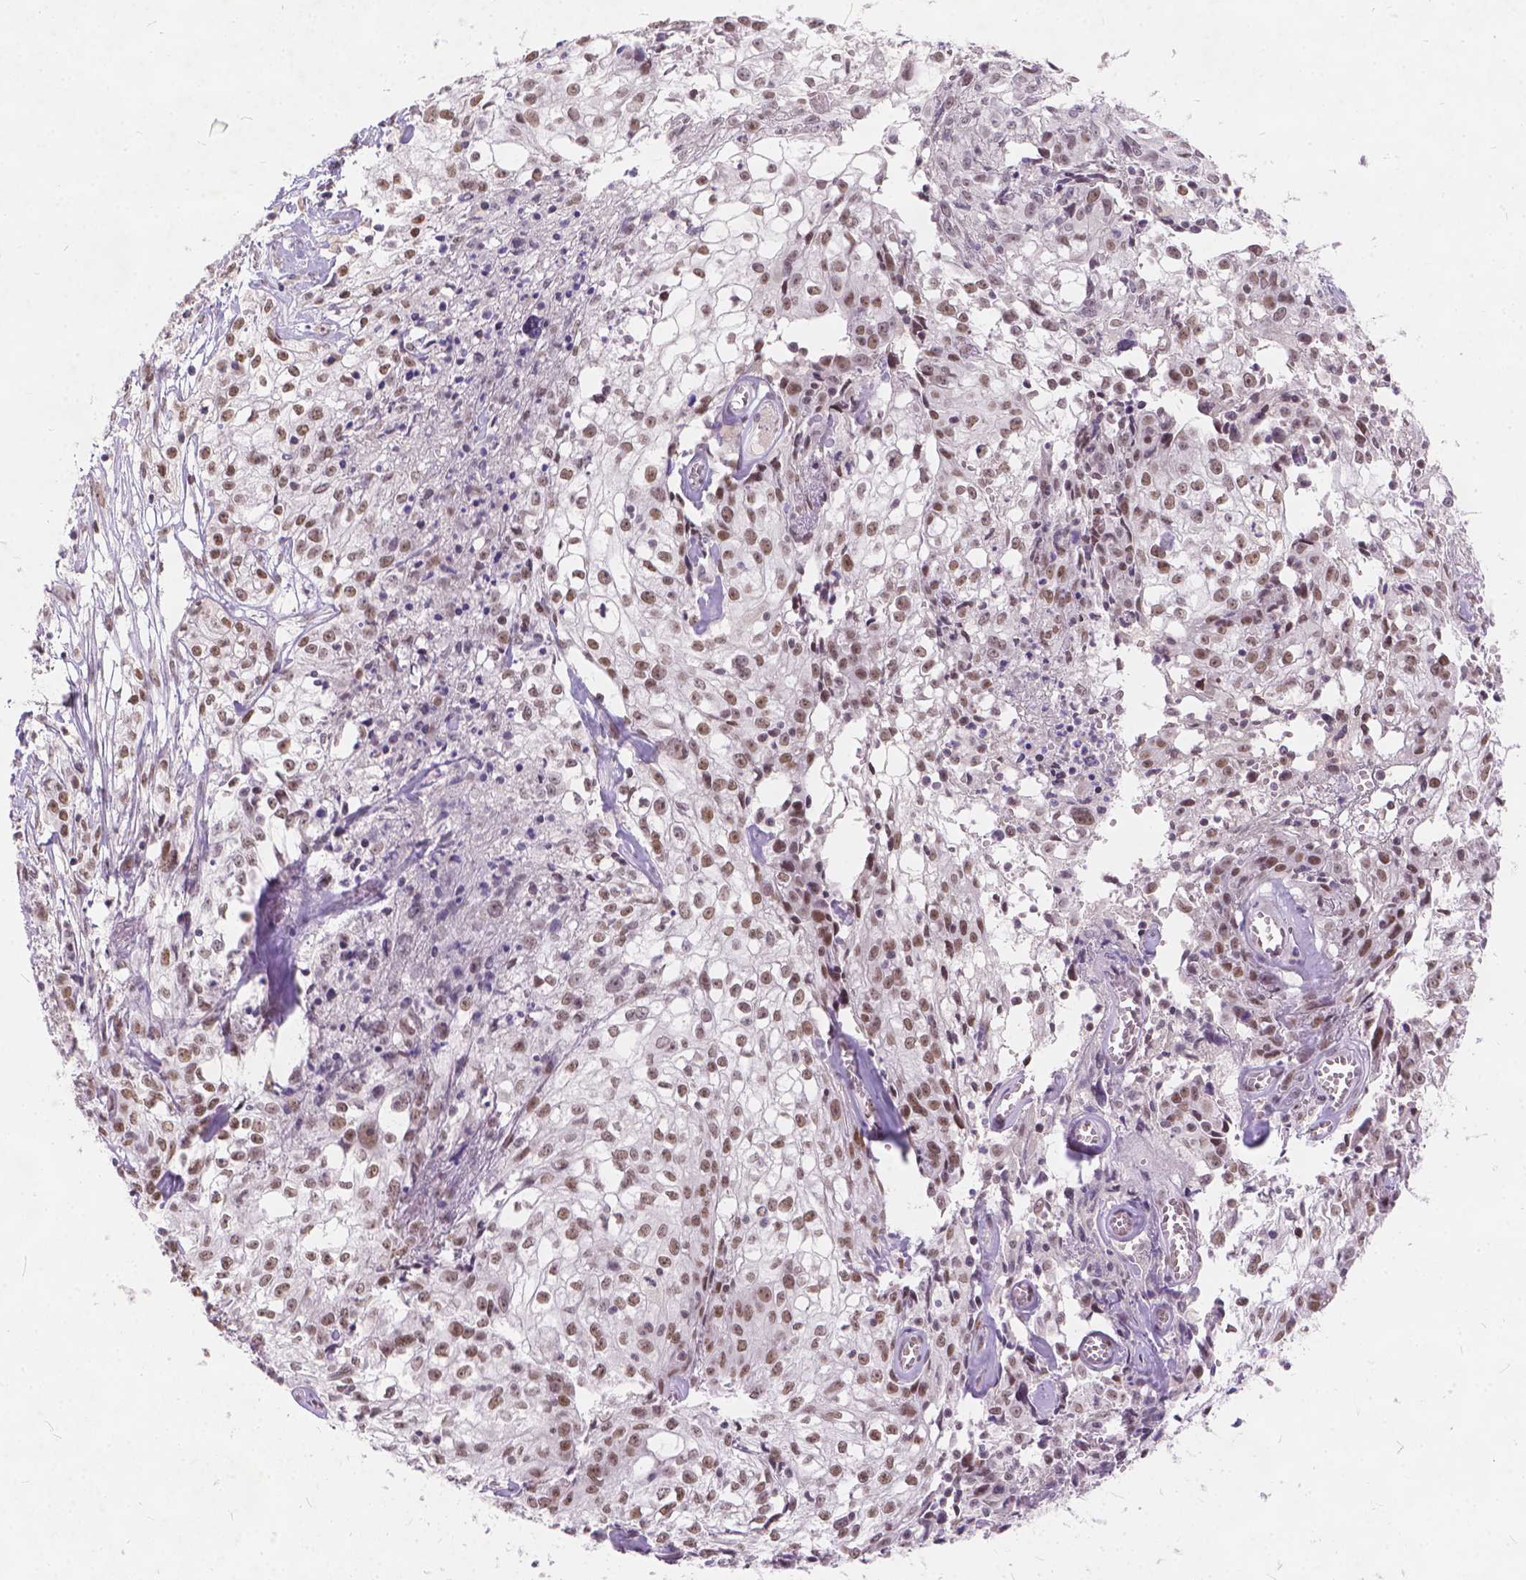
{"staining": {"intensity": "moderate", "quantity": "25%-75%", "location": "nuclear"}, "tissue": "cervical cancer", "cell_type": "Tumor cells", "image_type": "cancer", "snomed": [{"axis": "morphology", "description": "Squamous cell carcinoma, NOS"}, {"axis": "topography", "description": "Cervix"}], "caption": "Immunohistochemical staining of human cervical cancer (squamous cell carcinoma) reveals medium levels of moderate nuclear protein positivity in about 25%-75% of tumor cells.", "gene": "FAM53A", "patient": {"sex": "female", "age": 85}}